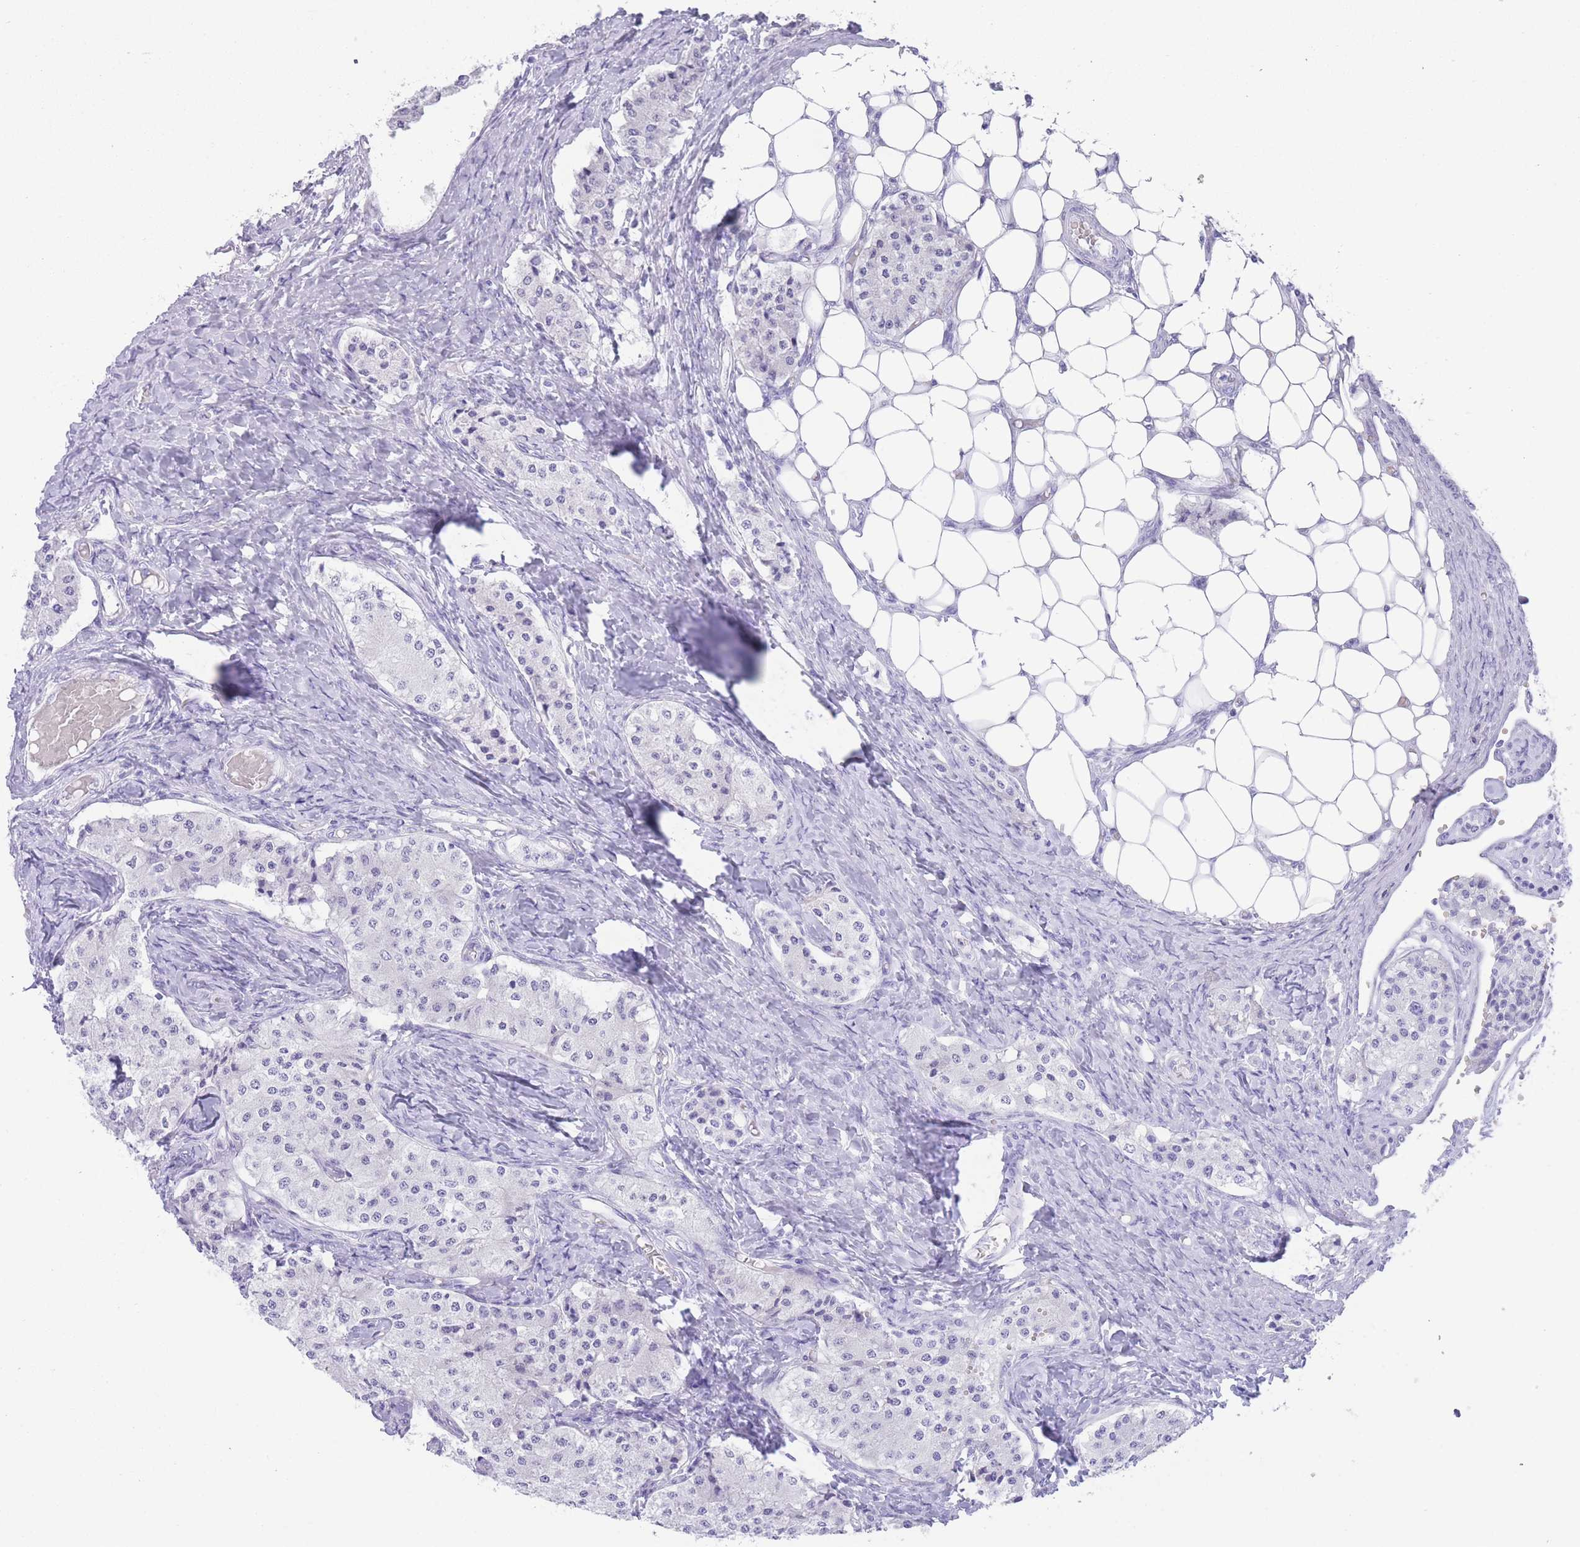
{"staining": {"intensity": "negative", "quantity": "none", "location": "none"}, "tissue": "carcinoid", "cell_type": "Tumor cells", "image_type": "cancer", "snomed": [{"axis": "morphology", "description": "Carcinoid, malignant, NOS"}, {"axis": "topography", "description": "Colon"}], "caption": "Immunohistochemical staining of carcinoid exhibits no significant positivity in tumor cells.", "gene": "ELOA2", "patient": {"sex": "female", "age": 52}}